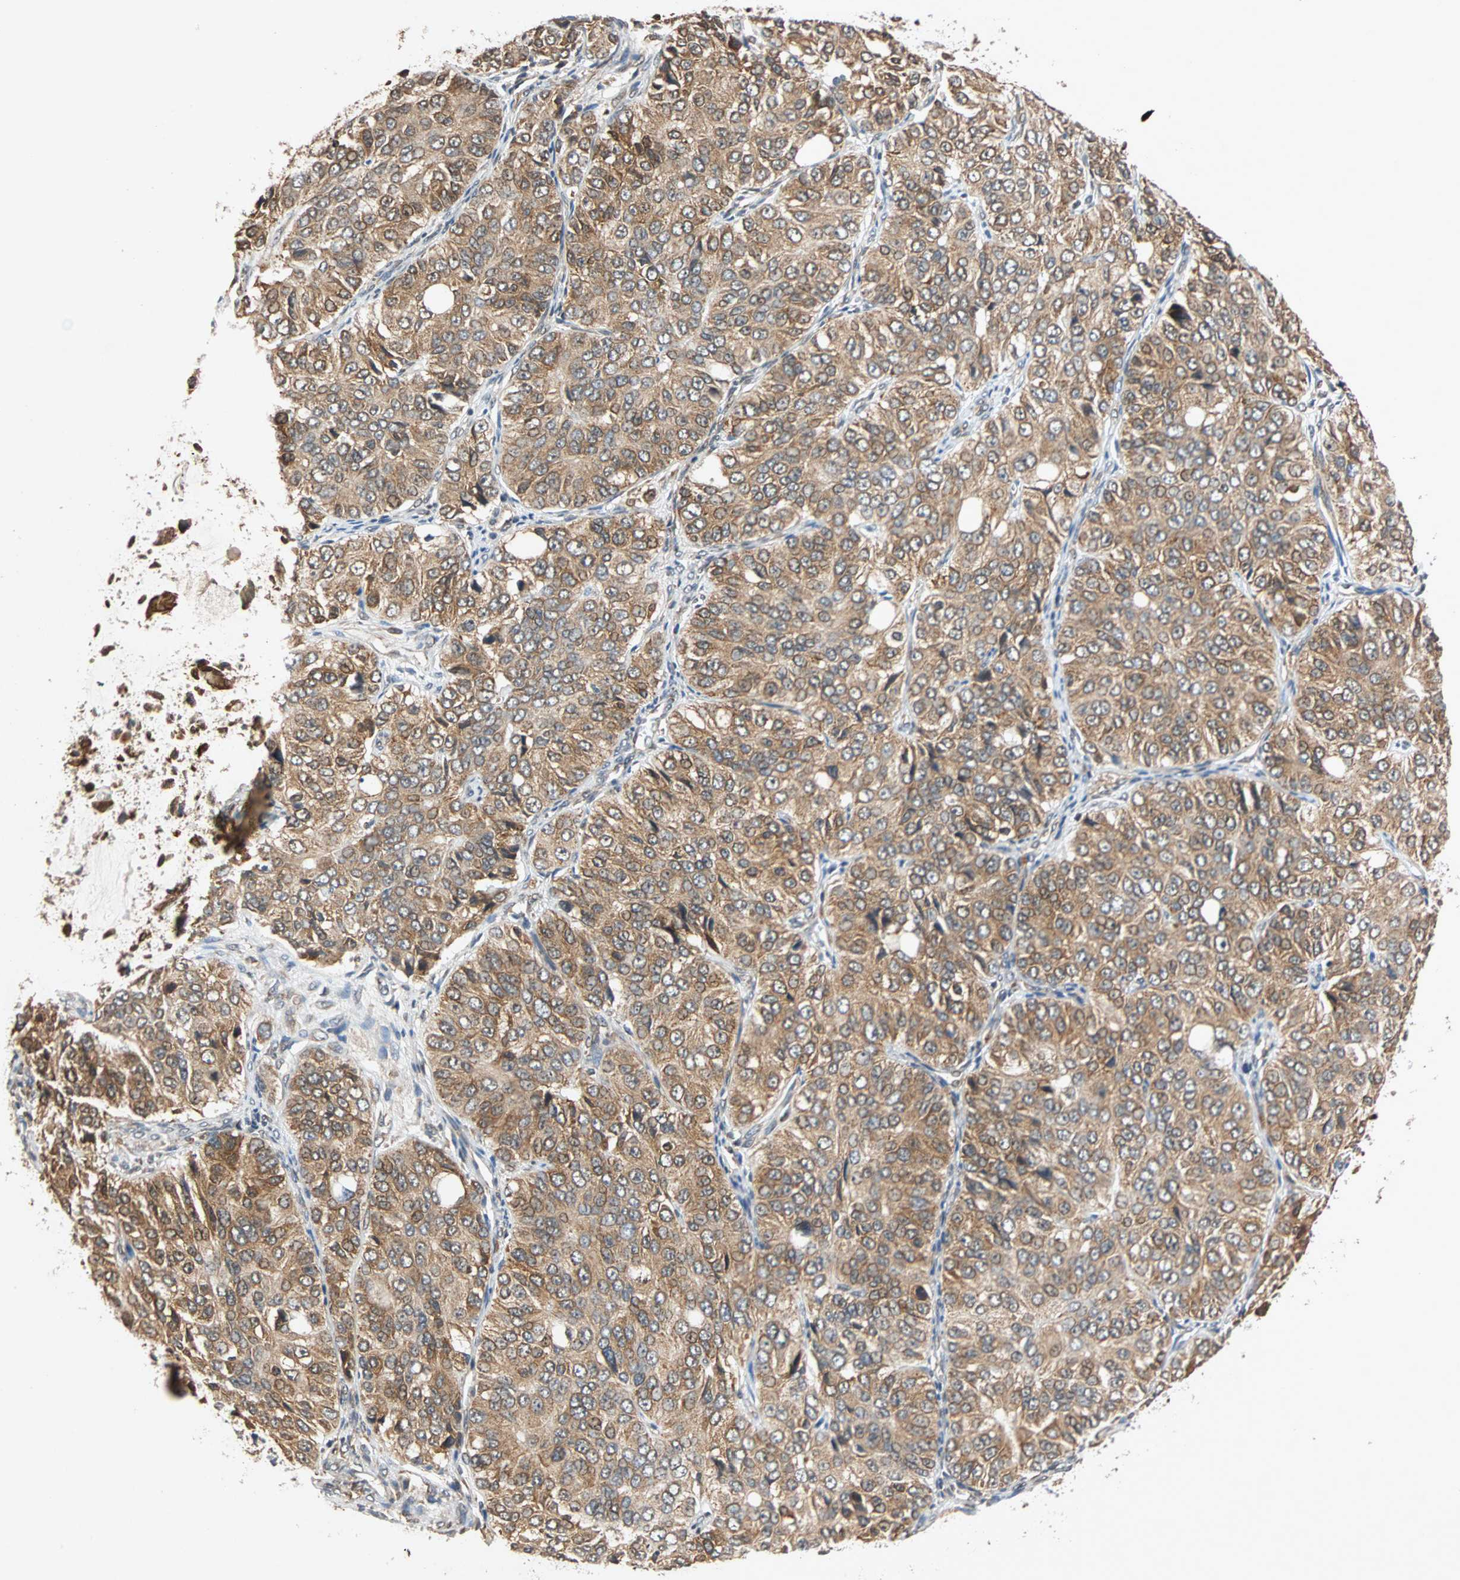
{"staining": {"intensity": "moderate", "quantity": ">75%", "location": "cytoplasmic/membranous,nuclear"}, "tissue": "ovarian cancer", "cell_type": "Tumor cells", "image_type": "cancer", "snomed": [{"axis": "morphology", "description": "Carcinoma, endometroid"}, {"axis": "topography", "description": "Ovary"}], "caption": "Human ovarian endometroid carcinoma stained for a protein (brown) reveals moderate cytoplasmic/membranous and nuclear positive staining in about >75% of tumor cells.", "gene": "AUP1", "patient": {"sex": "female", "age": 51}}